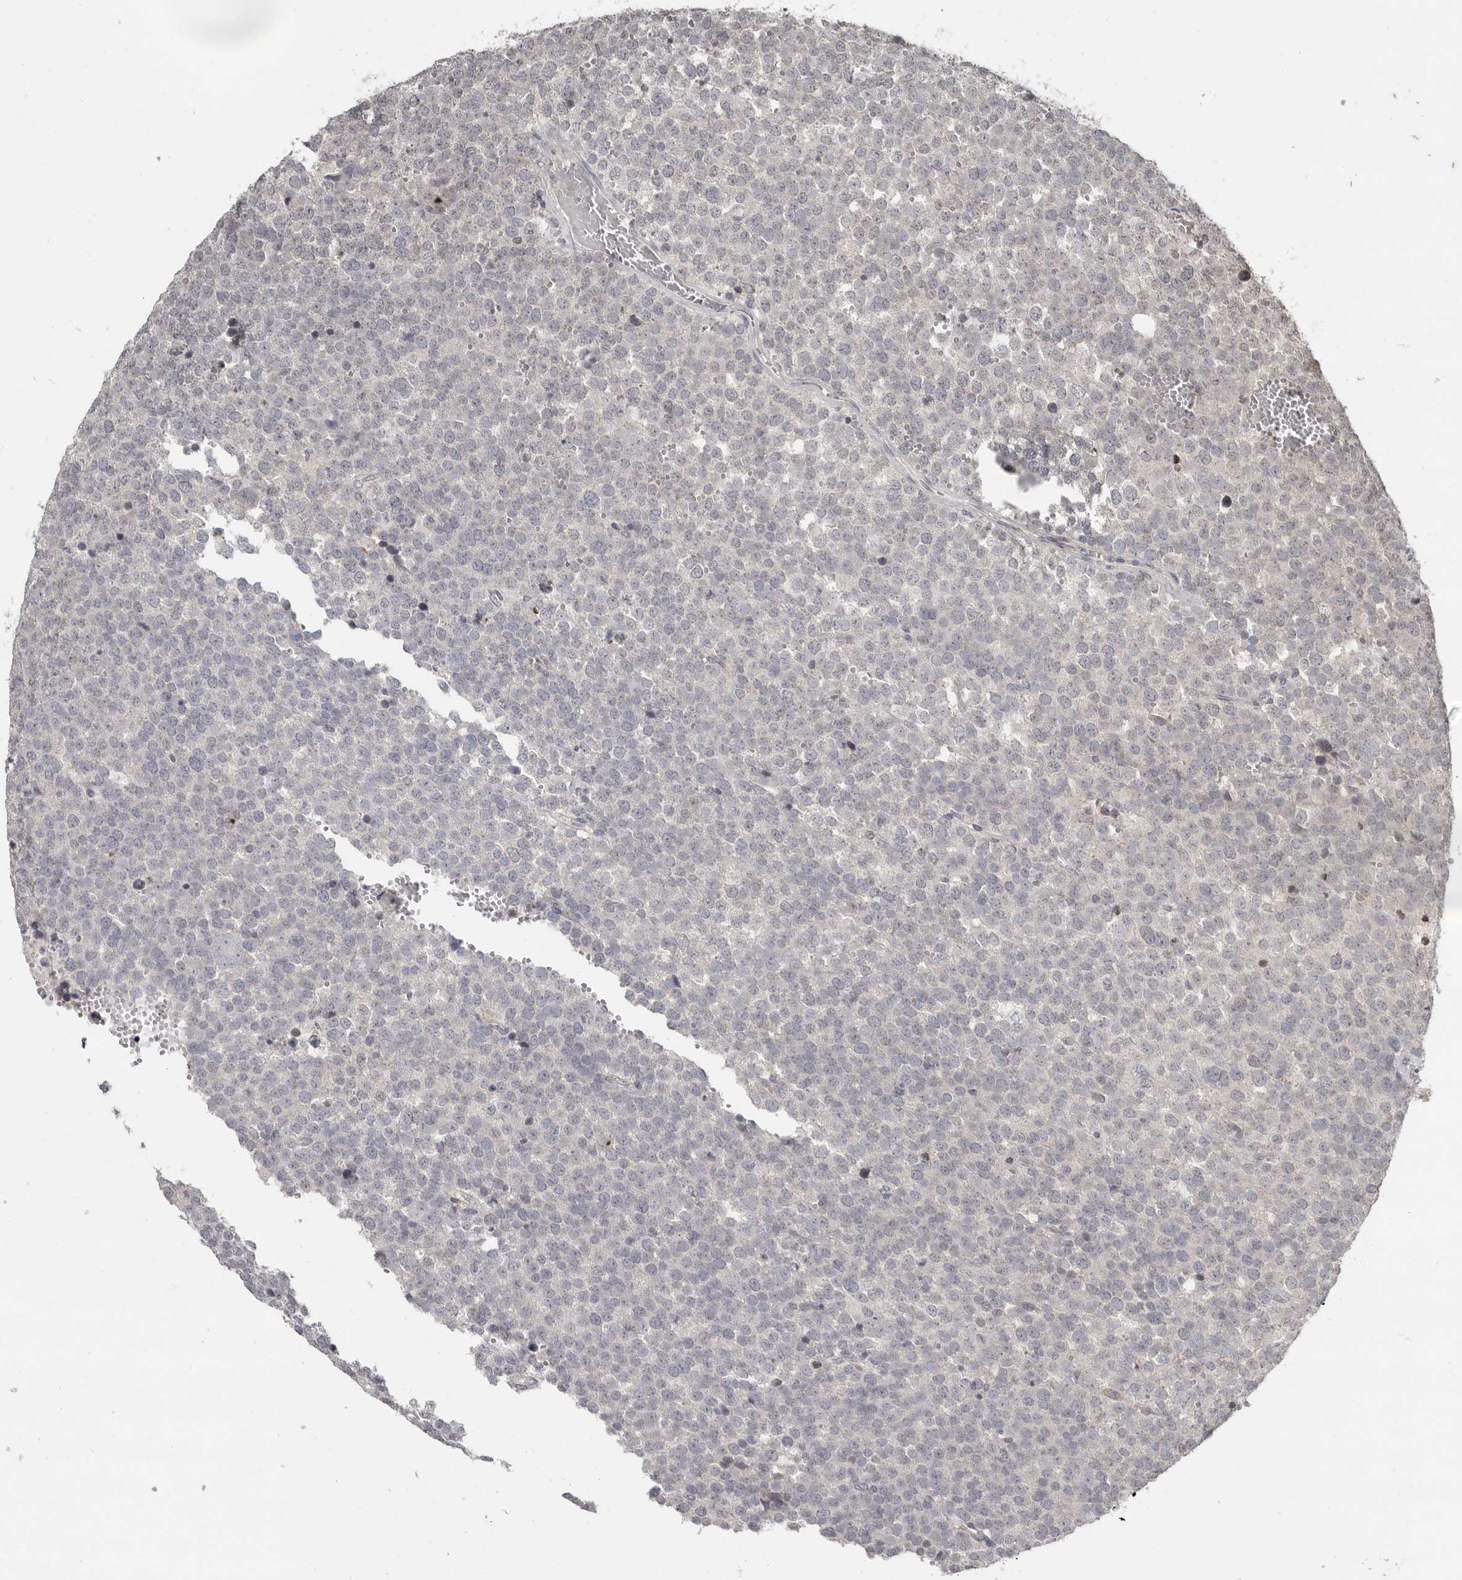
{"staining": {"intensity": "negative", "quantity": "none", "location": "none"}, "tissue": "testis cancer", "cell_type": "Tumor cells", "image_type": "cancer", "snomed": [{"axis": "morphology", "description": "Seminoma, NOS"}, {"axis": "topography", "description": "Testis"}], "caption": "Tumor cells show no significant protein staining in testis seminoma.", "gene": "LINGO2", "patient": {"sex": "male", "age": 71}}